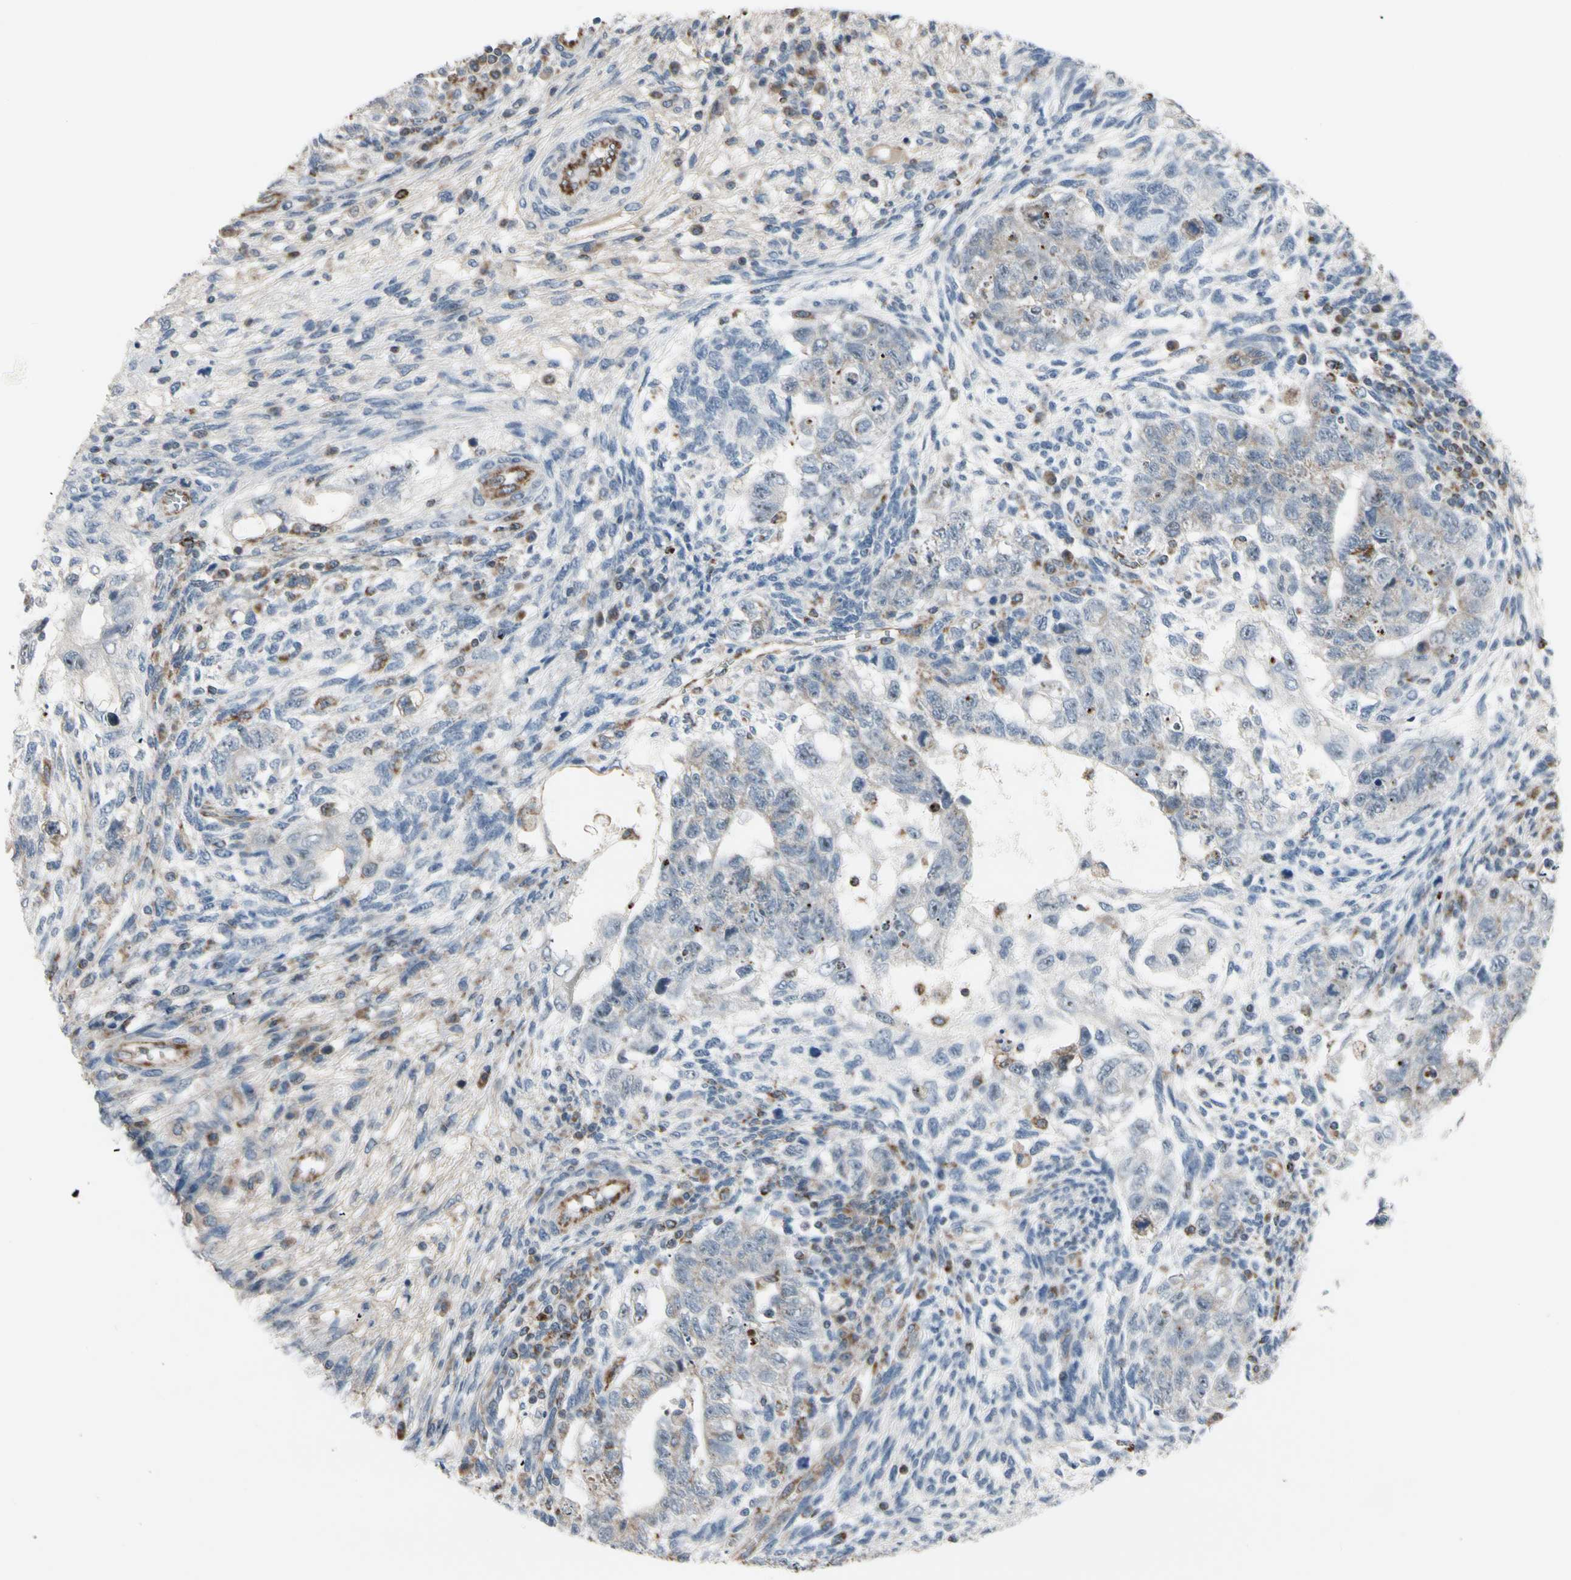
{"staining": {"intensity": "weak", "quantity": ">75%", "location": "cytoplasmic/membranous"}, "tissue": "testis cancer", "cell_type": "Tumor cells", "image_type": "cancer", "snomed": [{"axis": "morphology", "description": "Normal tissue, NOS"}, {"axis": "morphology", "description": "Carcinoma, Embryonal, NOS"}, {"axis": "topography", "description": "Testis"}], "caption": "A micrograph of human testis embryonal carcinoma stained for a protein reveals weak cytoplasmic/membranous brown staining in tumor cells. (brown staining indicates protein expression, while blue staining denotes nuclei).", "gene": "CPT1A", "patient": {"sex": "male", "age": 36}}